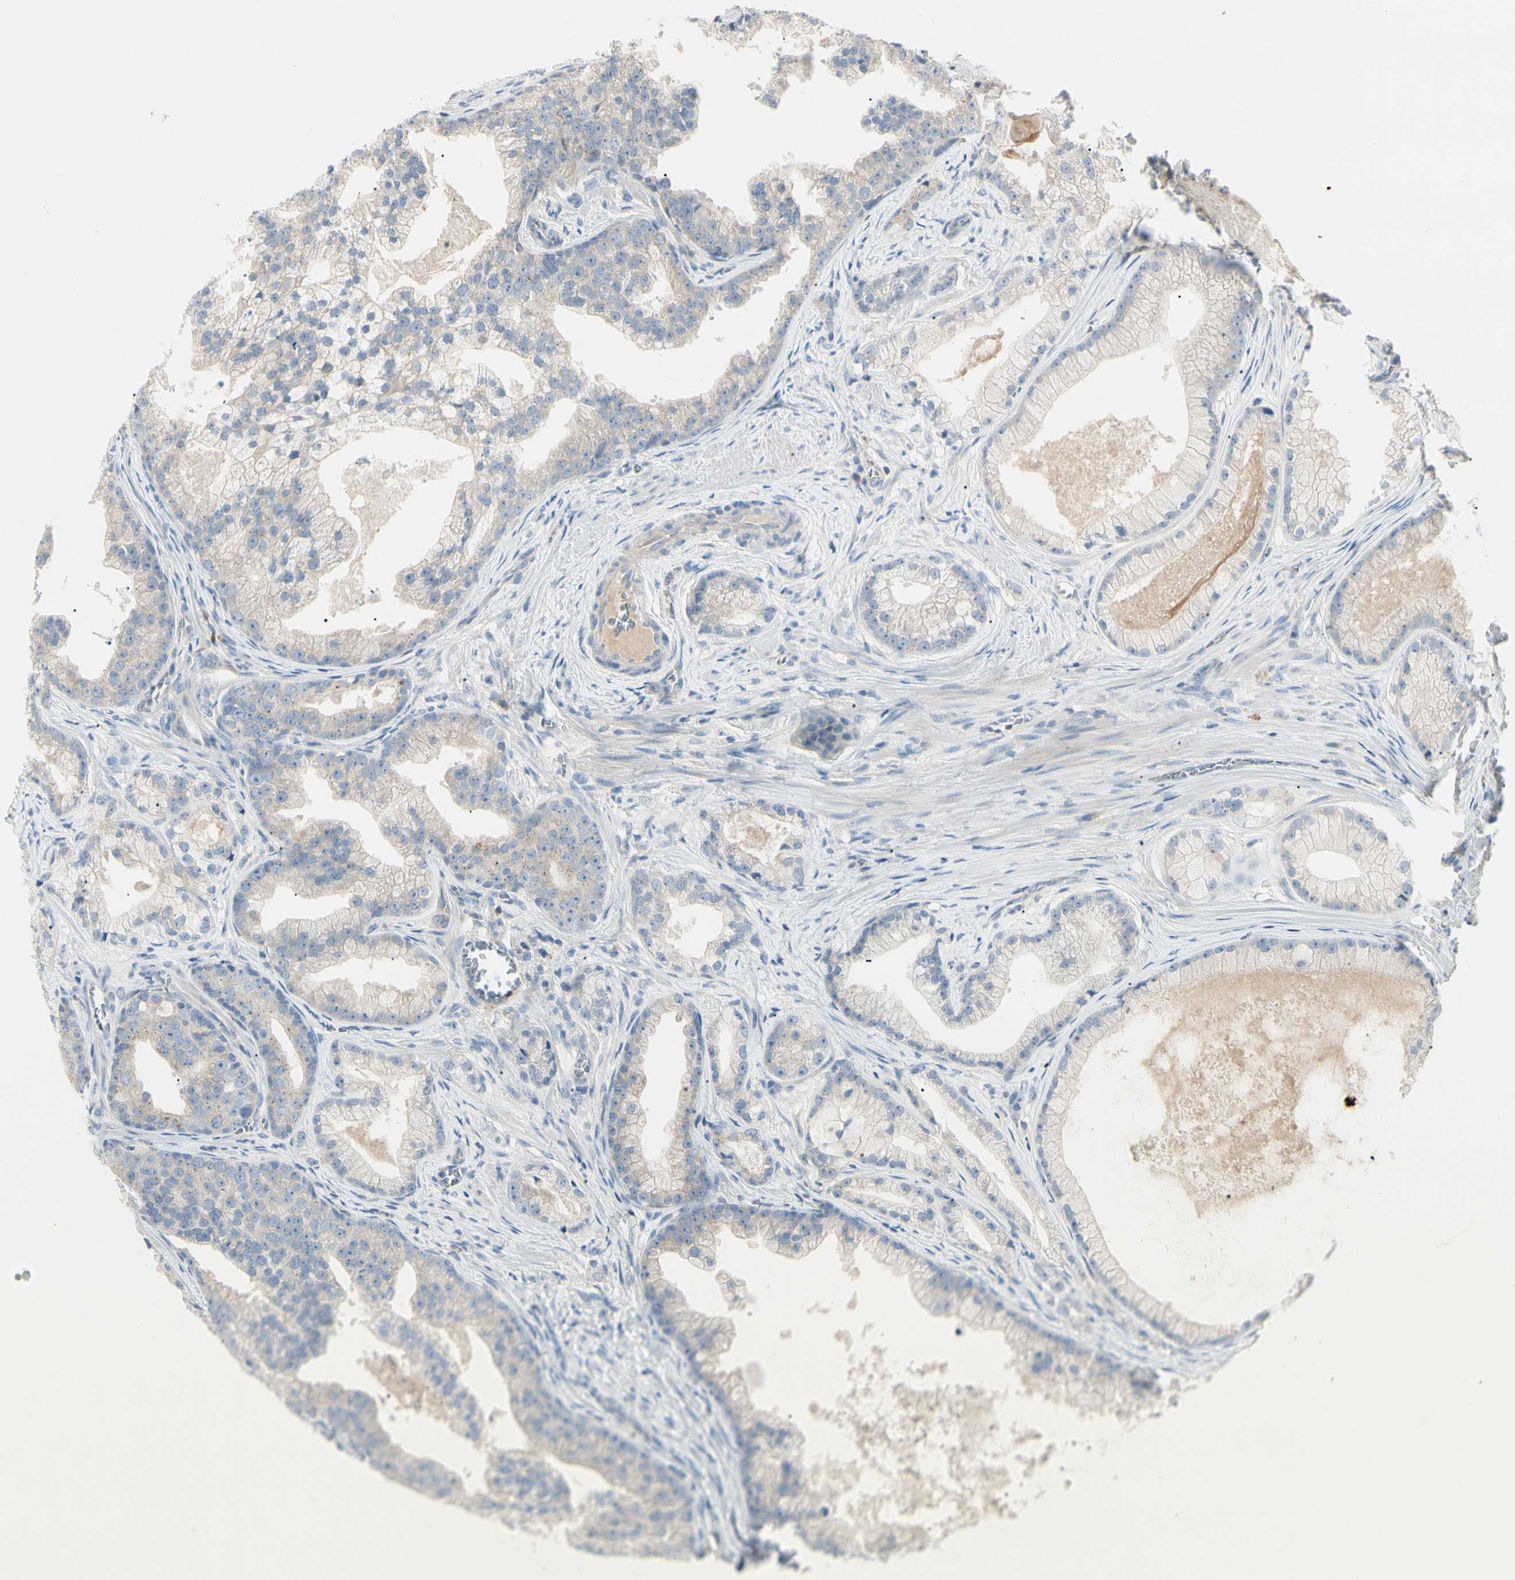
{"staining": {"intensity": "weak", "quantity": "<25%", "location": "cytoplasmic/membranous"}, "tissue": "prostate cancer", "cell_type": "Tumor cells", "image_type": "cancer", "snomed": [{"axis": "morphology", "description": "Adenocarcinoma, Low grade"}, {"axis": "topography", "description": "Prostate"}], "caption": "DAB (3,3'-diaminobenzidine) immunohistochemical staining of prostate cancer demonstrates no significant positivity in tumor cells.", "gene": "ALDH18A1", "patient": {"sex": "male", "age": 59}}